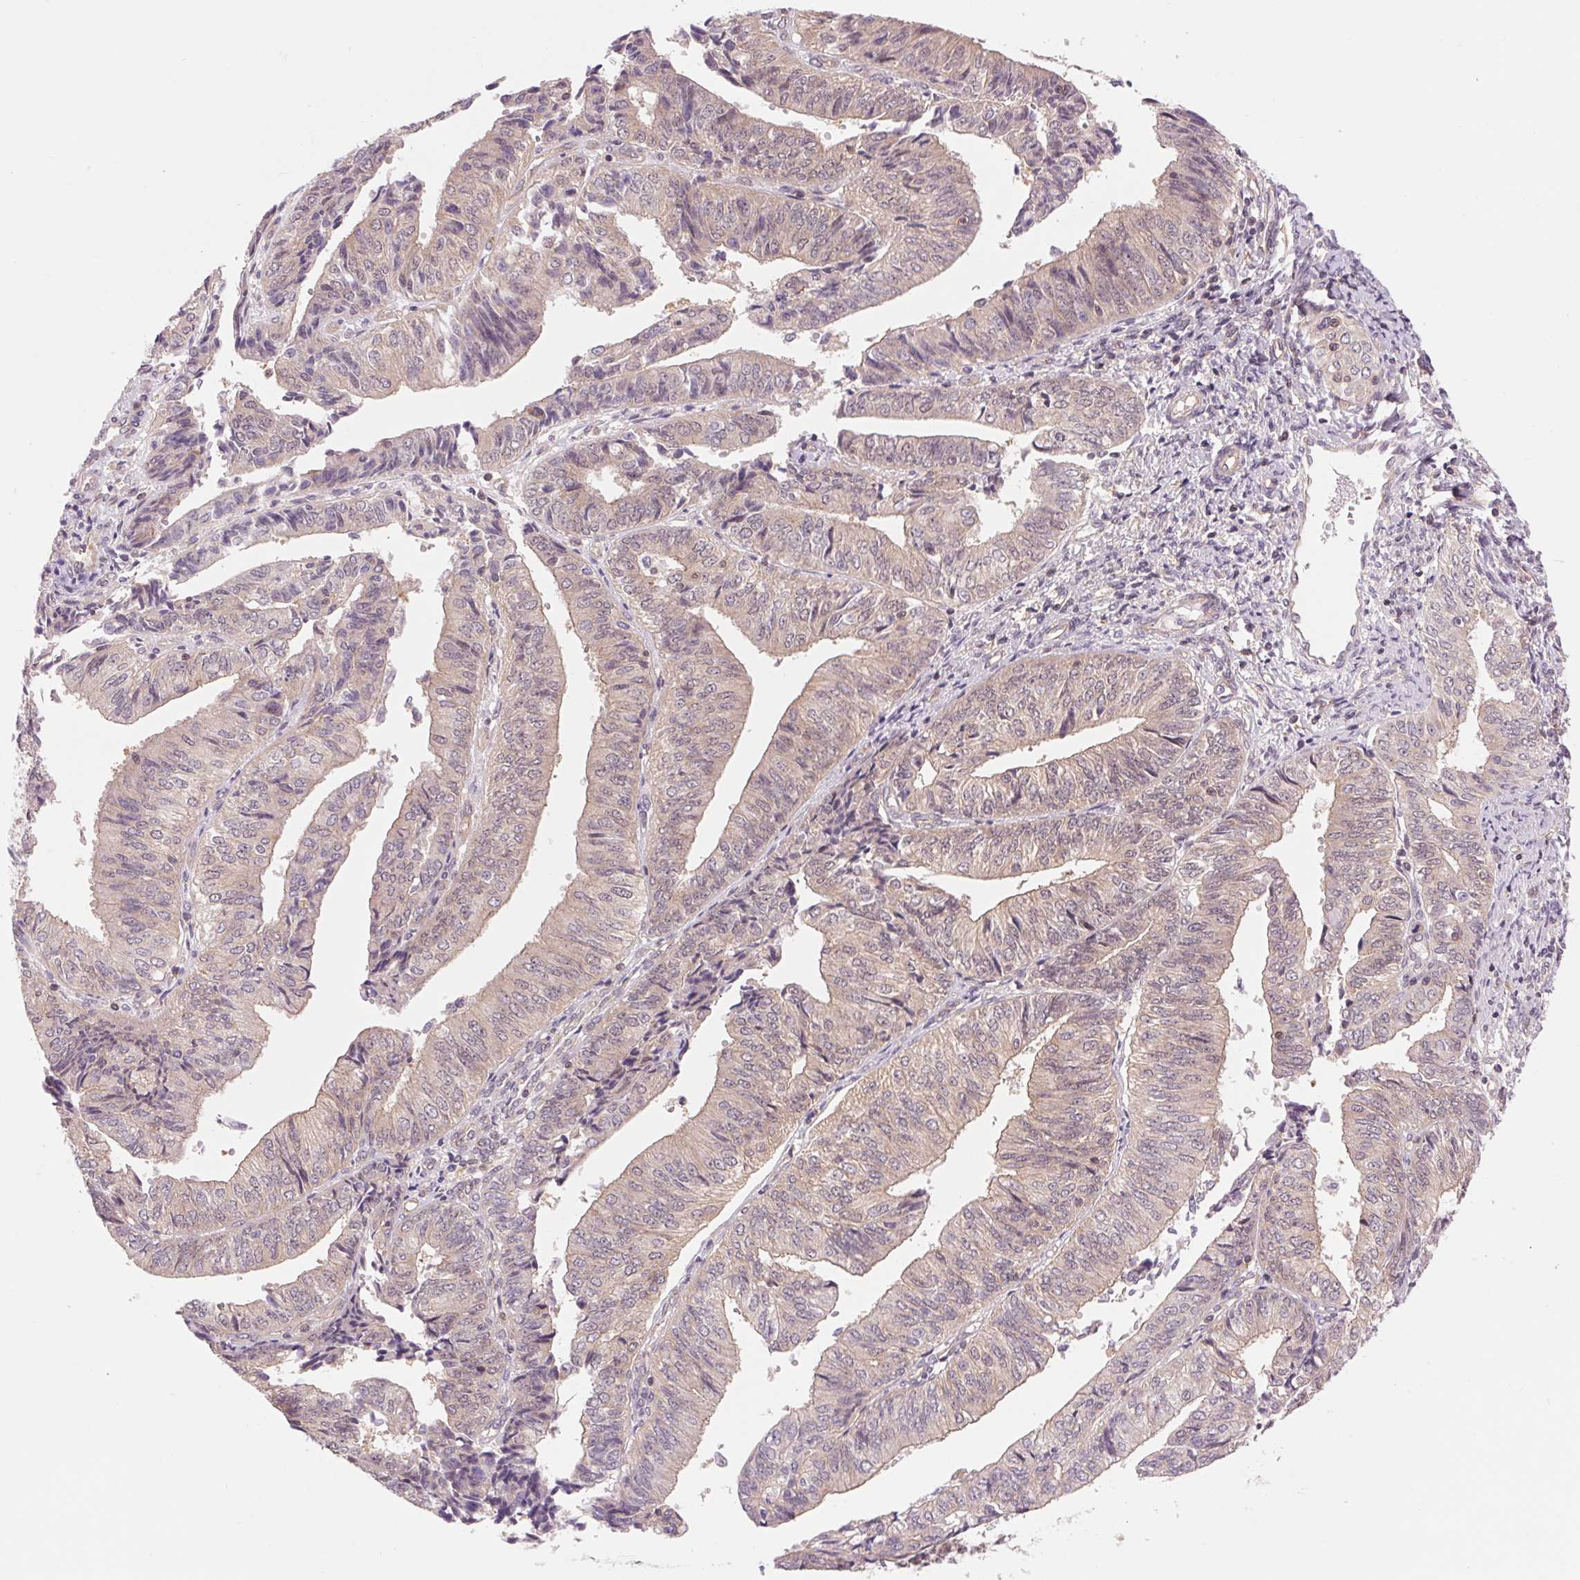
{"staining": {"intensity": "weak", "quantity": "25%-75%", "location": "cytoplasmic/membranous"}, "tissue": "endometrial cancer", "cell_type": "Tumor cells", "image_type": "cancer", "snomed": [{"axis": "morphology", "description": "Adenocarcinoma, NOS"}, {"axis": "topography", "description": "Endometrium"}], "caption": "High-power microscopy captured an immunohistochemistry (IHC) photomicrograph of adenocarcinoma (endometrial), revealing weak cytoplasmic/membranous positivity in about 25%-75% of tumor cells. Ihc stains the protein in brown and the nuclei are stained blue.", "gene": "SH3RF2", "patient": {"sex": "female", "age": 58}}